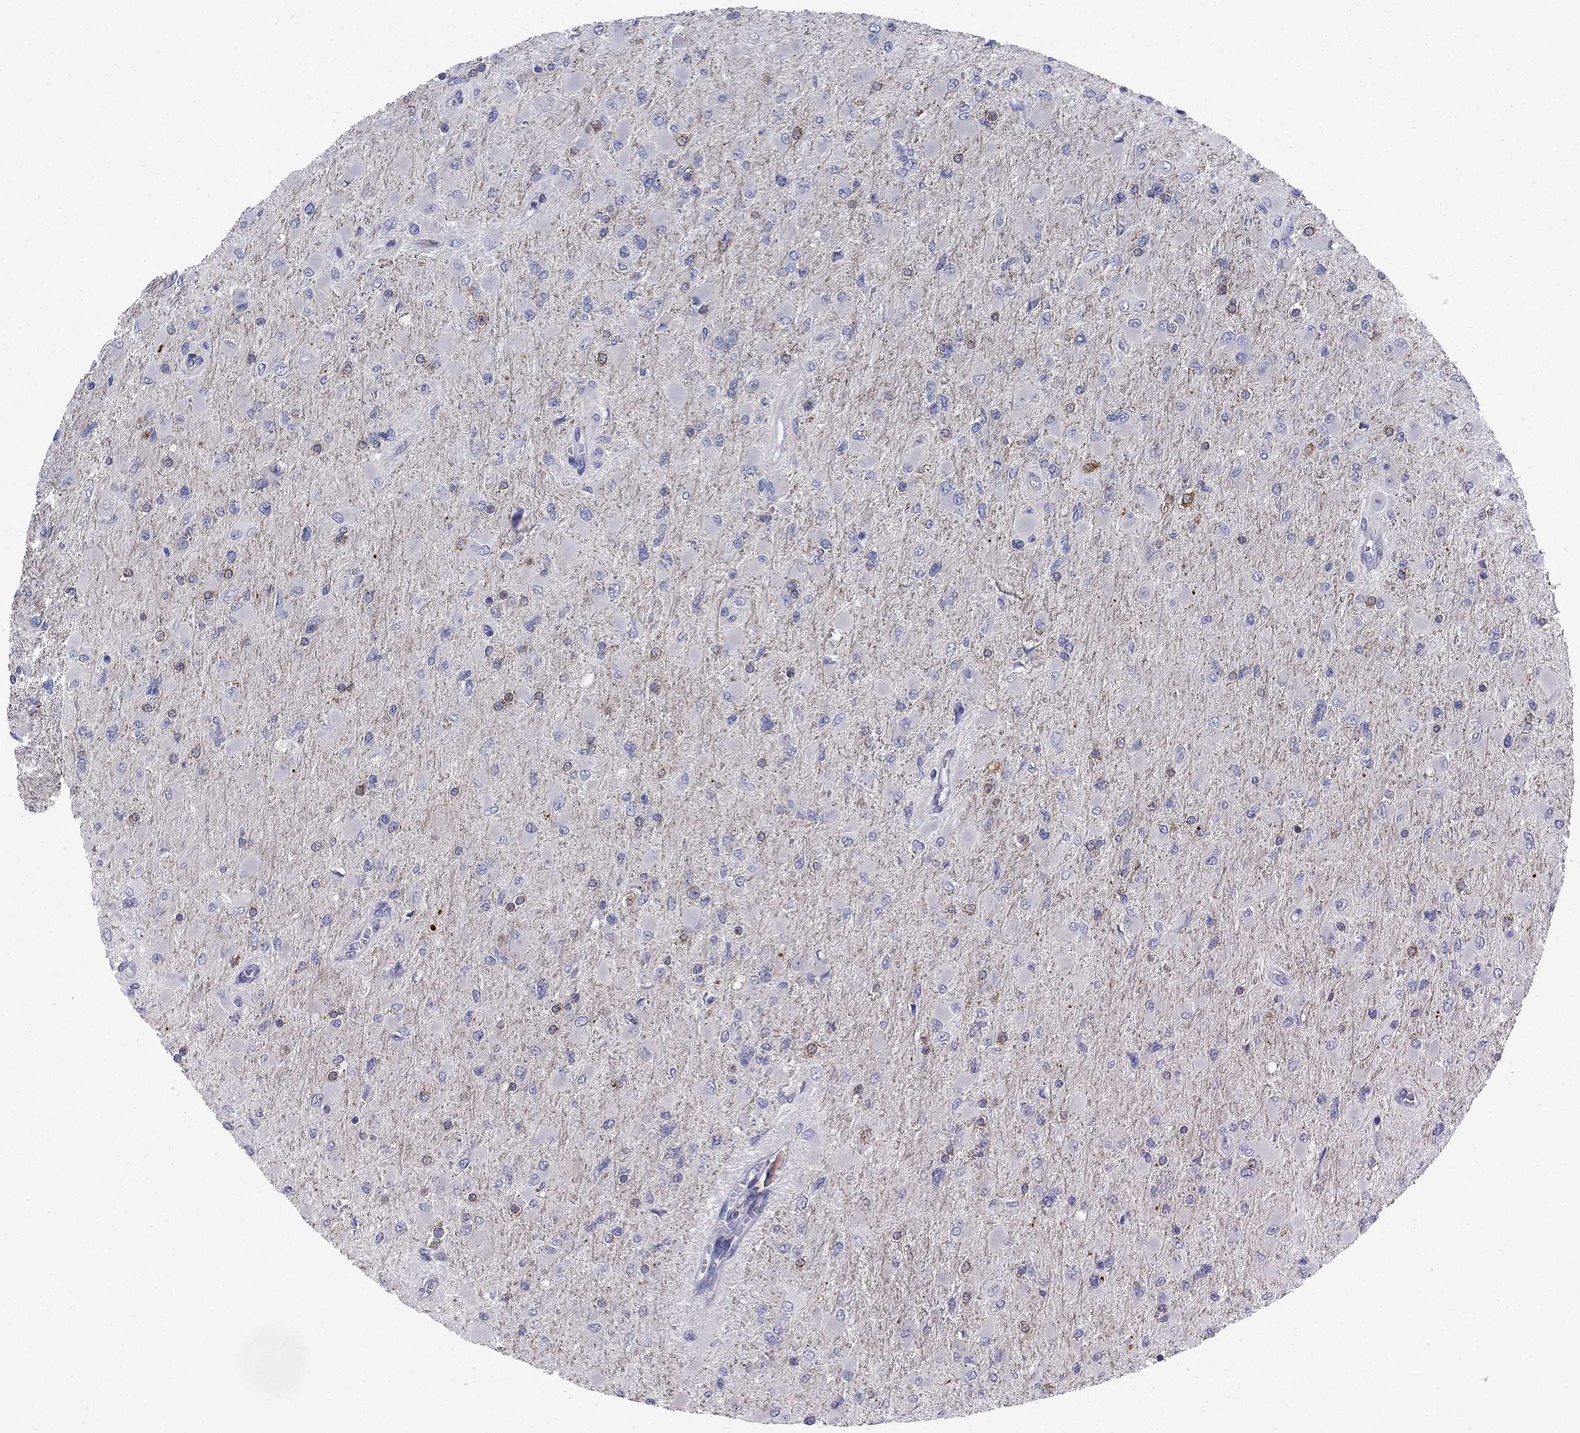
{"staining": {"intensity": "negative", "quantity": "none", "location": "none"}, "tissue": "glioma", "cell_type": "Tumor cells", "image_type": "cancer", "snomed": [{"axis": "morphology", "description": "Glioma, malignant, High grade"}, {"axis": "topography", "description": "Cerebral cortex"}], "caption": "A high-resolution image shows immunohistochemistry staining of high-grade glioma (malignant), which displays no significant expression in tumor cells.", "gene": "CNTNAP4", "patient": {"sex": "female", "age": 36}}